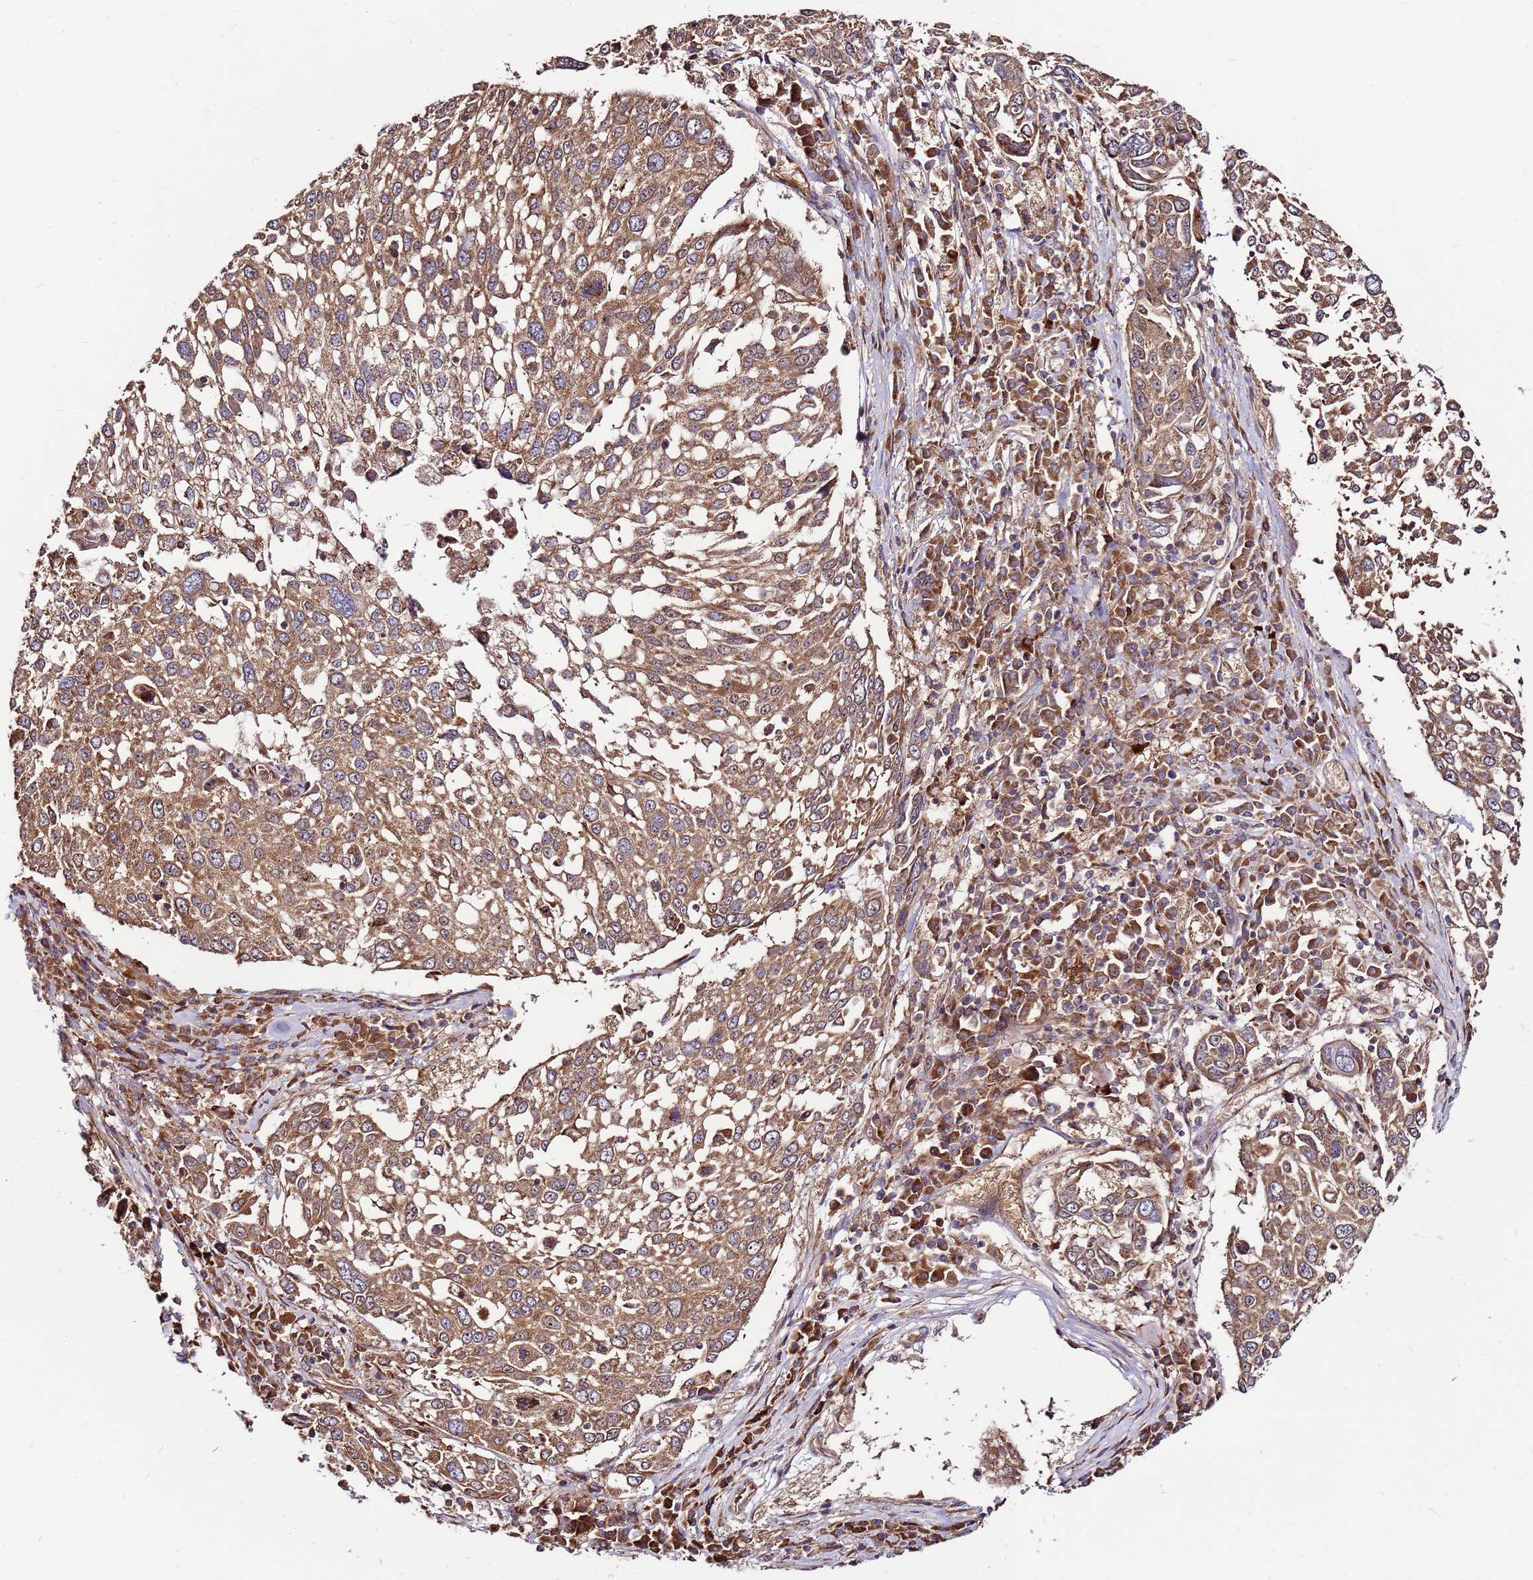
{"staining": {"intensity": "moderate", "quantity": ">75%", "location": "cytoplasmic/membranous"}, "tissue": "lung cancer", "cell_type": "Tumor cells", "image_type": "cancer", "snomed": [{"axis": "morphology", "description": "Squamous cell carcinoma, NOS"}, {"axis": "topography", "description": "Lung"}], "caption": "A photomicrograph of human lung cancer stained for a protein displays moderate cytoplasmic/membranous brown staining in tumor cells.", "gene": "SLC44A5", "patient": {"sex": "male", "age": 65}}